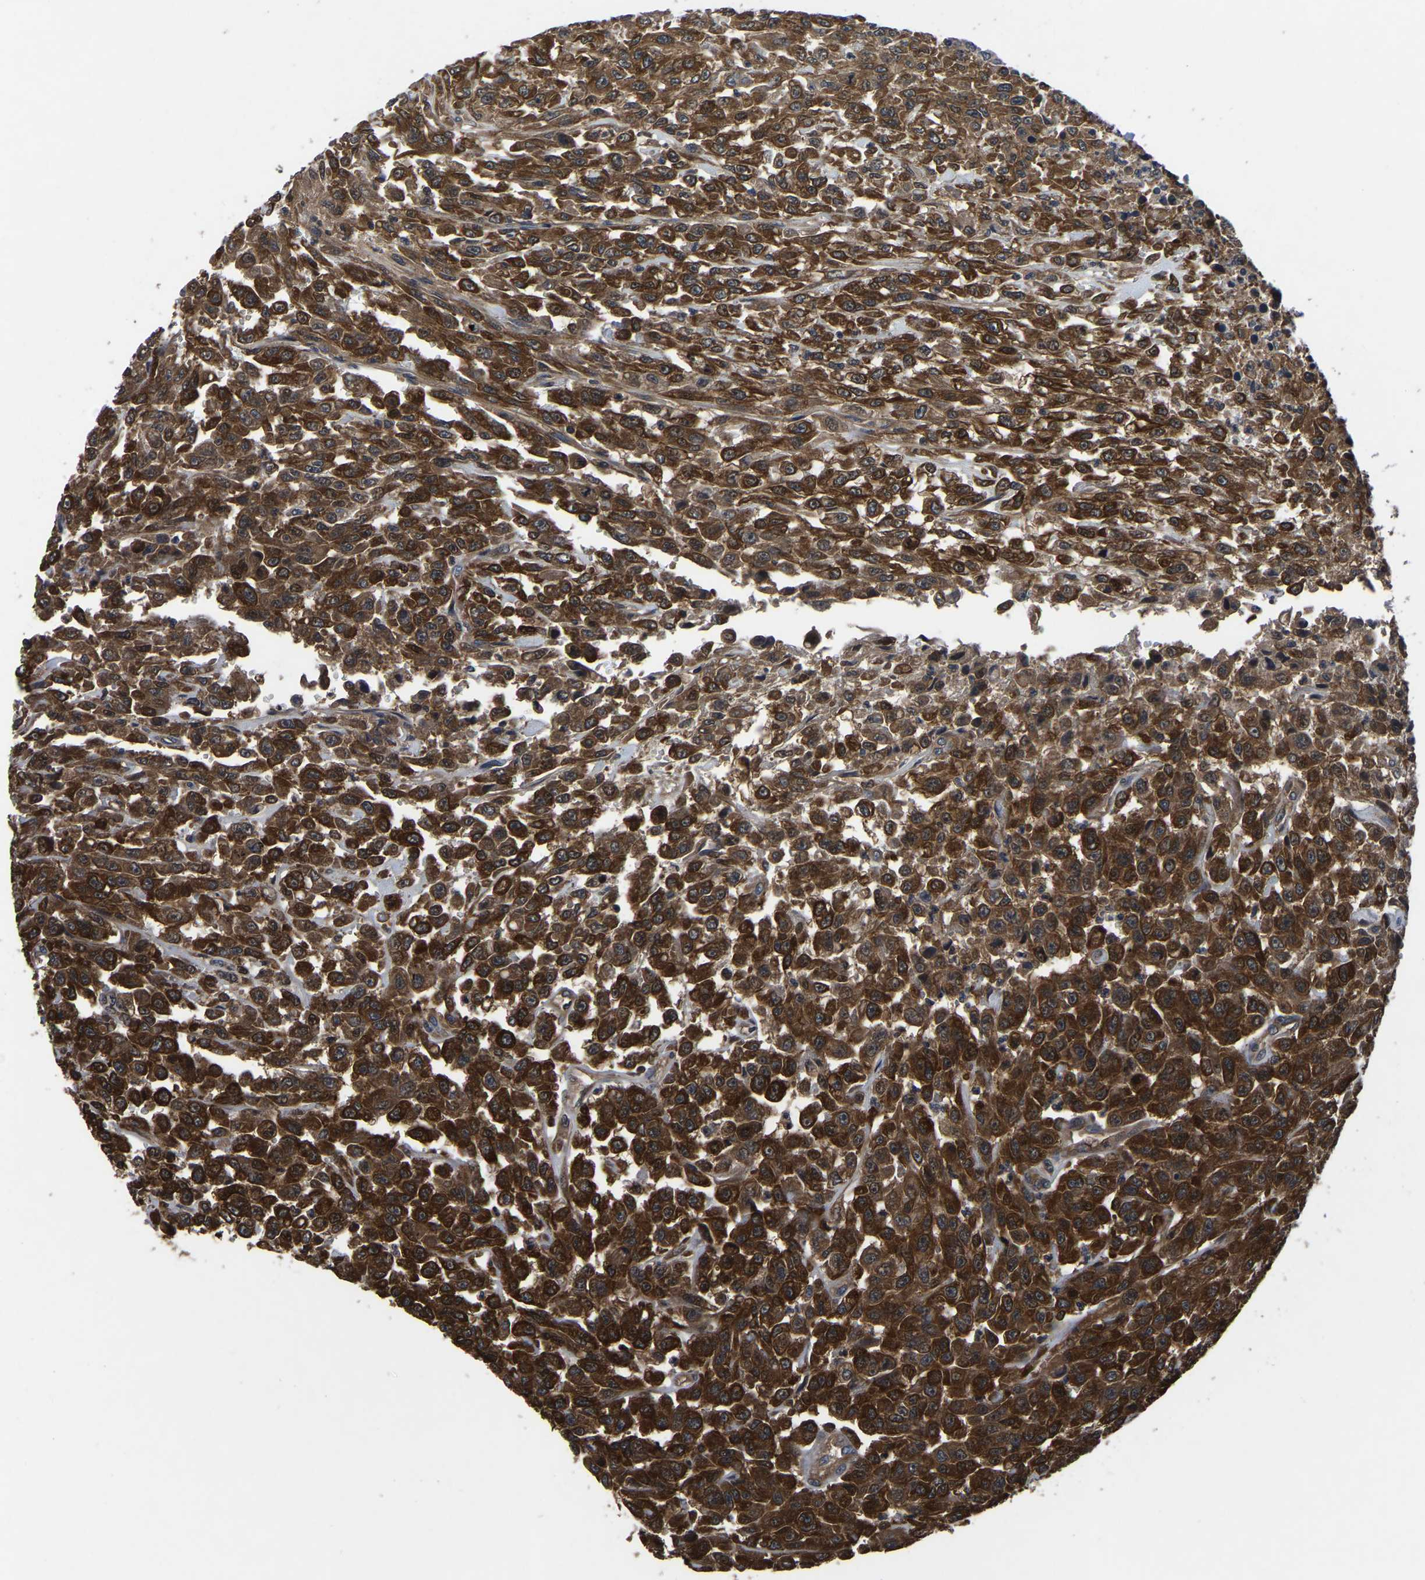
{"staining": {"intensity": "strong", "quantity": ">75%", "location": "cytoplasmic/membranous"}, "tissue": "urothelial cancer", "cell_type": "Tumor cells", "image_type": "cancer", "snomed": [{"axis": "morphology", "description": "Urothelial carcinoma, High grade"}, {"axis": "topography", "description": "Urinary bladder"}], "caption": "Urothelial cancer tissue demonstrates strong cytoplasmic/membranous positivity in approximately >75% of tumor cells, visualized by immunohistochemistry. The staining was performed using DAB (3,3'-diaminobenzidine) to visualize the protein expression in brown, while the nuclei were stained in blue with hematoxylin (Magnification: 20x).", "gene": "FGD5", "patient": {"sex": "male", "age": 46}}